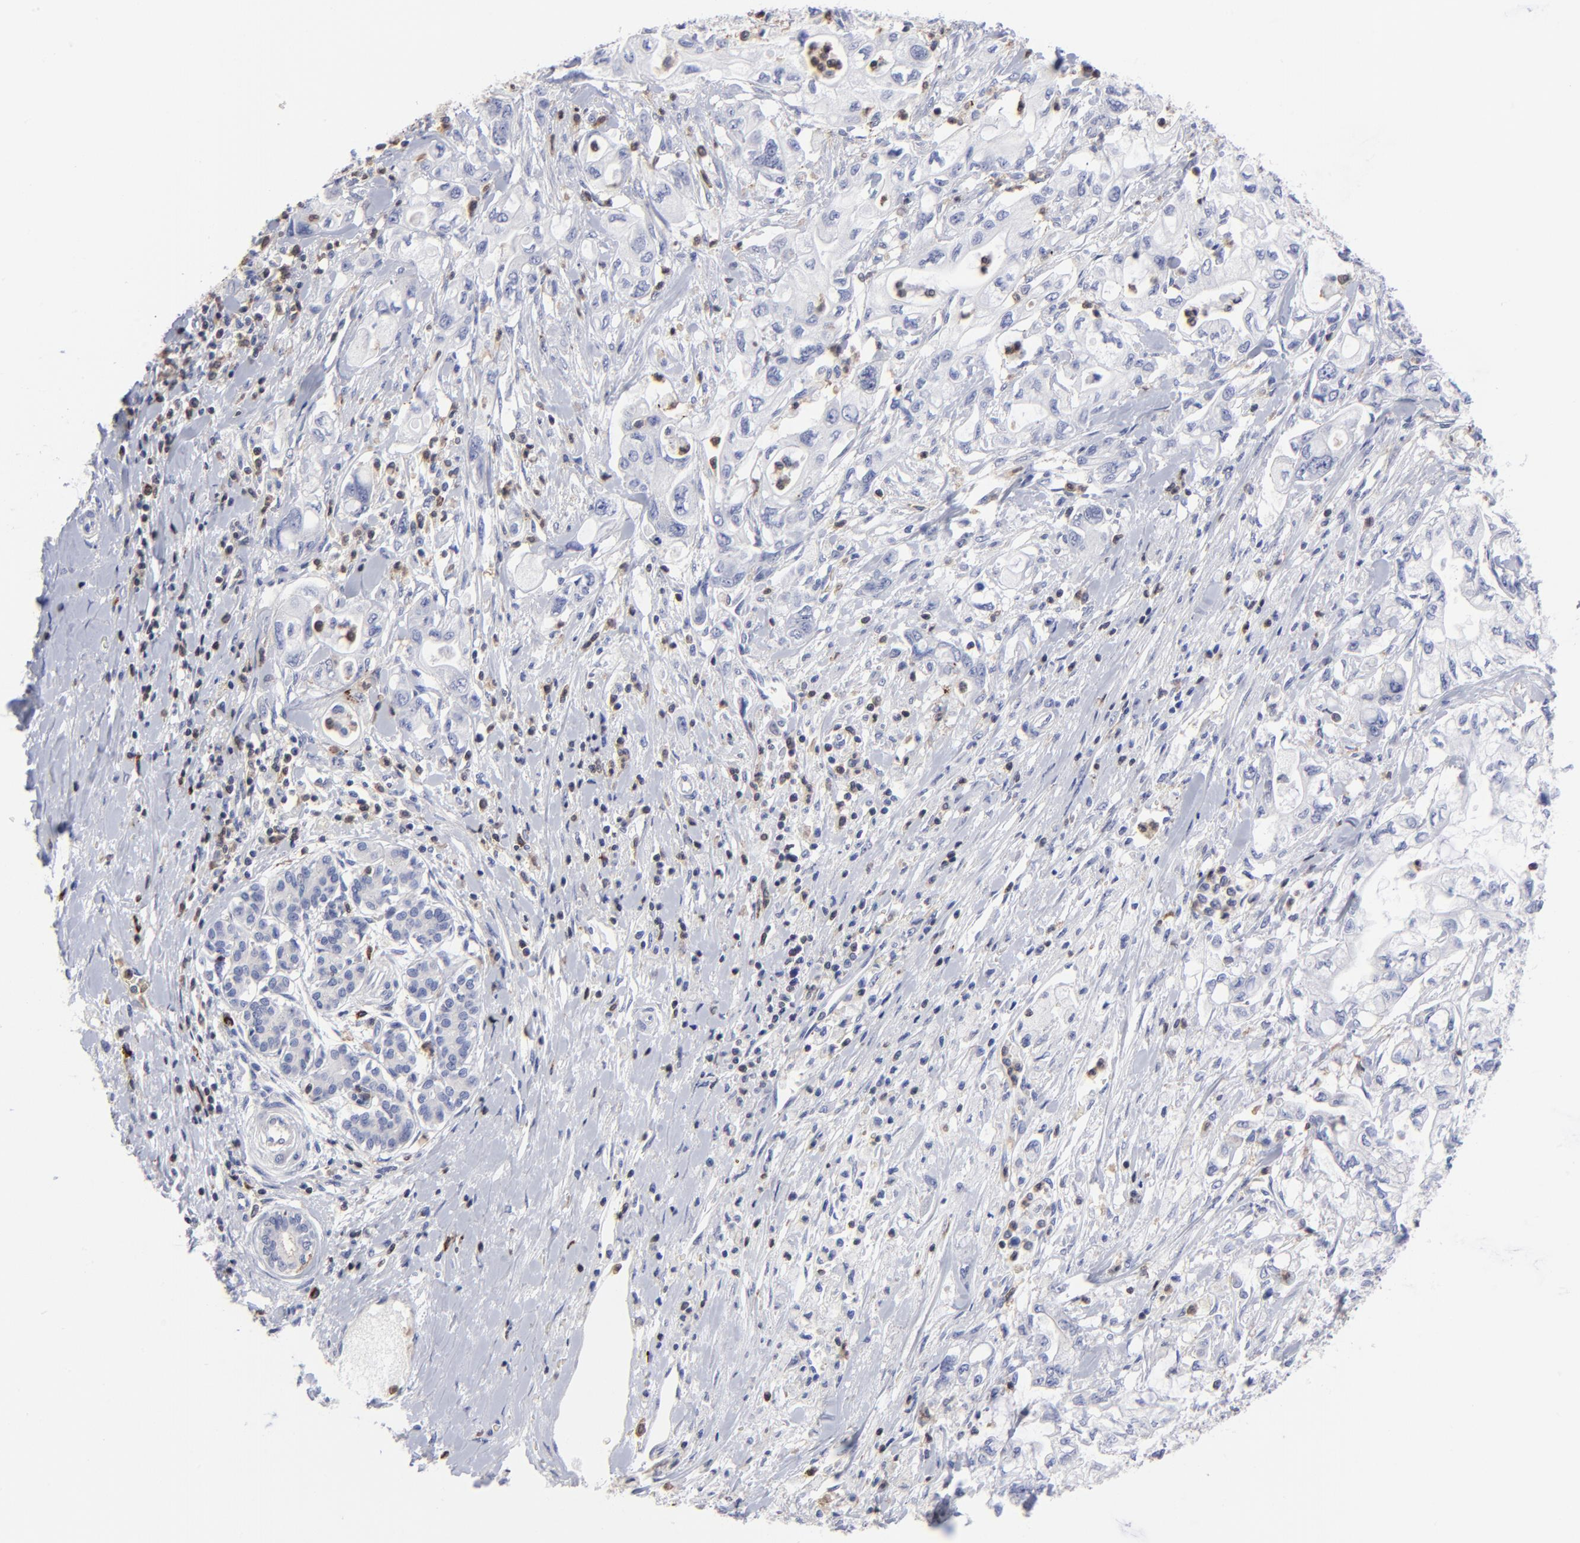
{"staining": {"intensity": "negative", "quantity": "none", "location": "none"}, "tissue": "pancreatic cancer", "cell_type": "Tumor cells", "image_type": "cancer", "snomed": [{"axis": "morphology", "description": "Adenocarcinoma, NOS"}, {"axis": "topography", "description": "Pancreas"}], "caption": "Photomicrograph shows no significant protein positivity in tumor cells of pancreatic cancer.", "gene": "TBXT", "patient": {"sex": "male", "age": 79}}